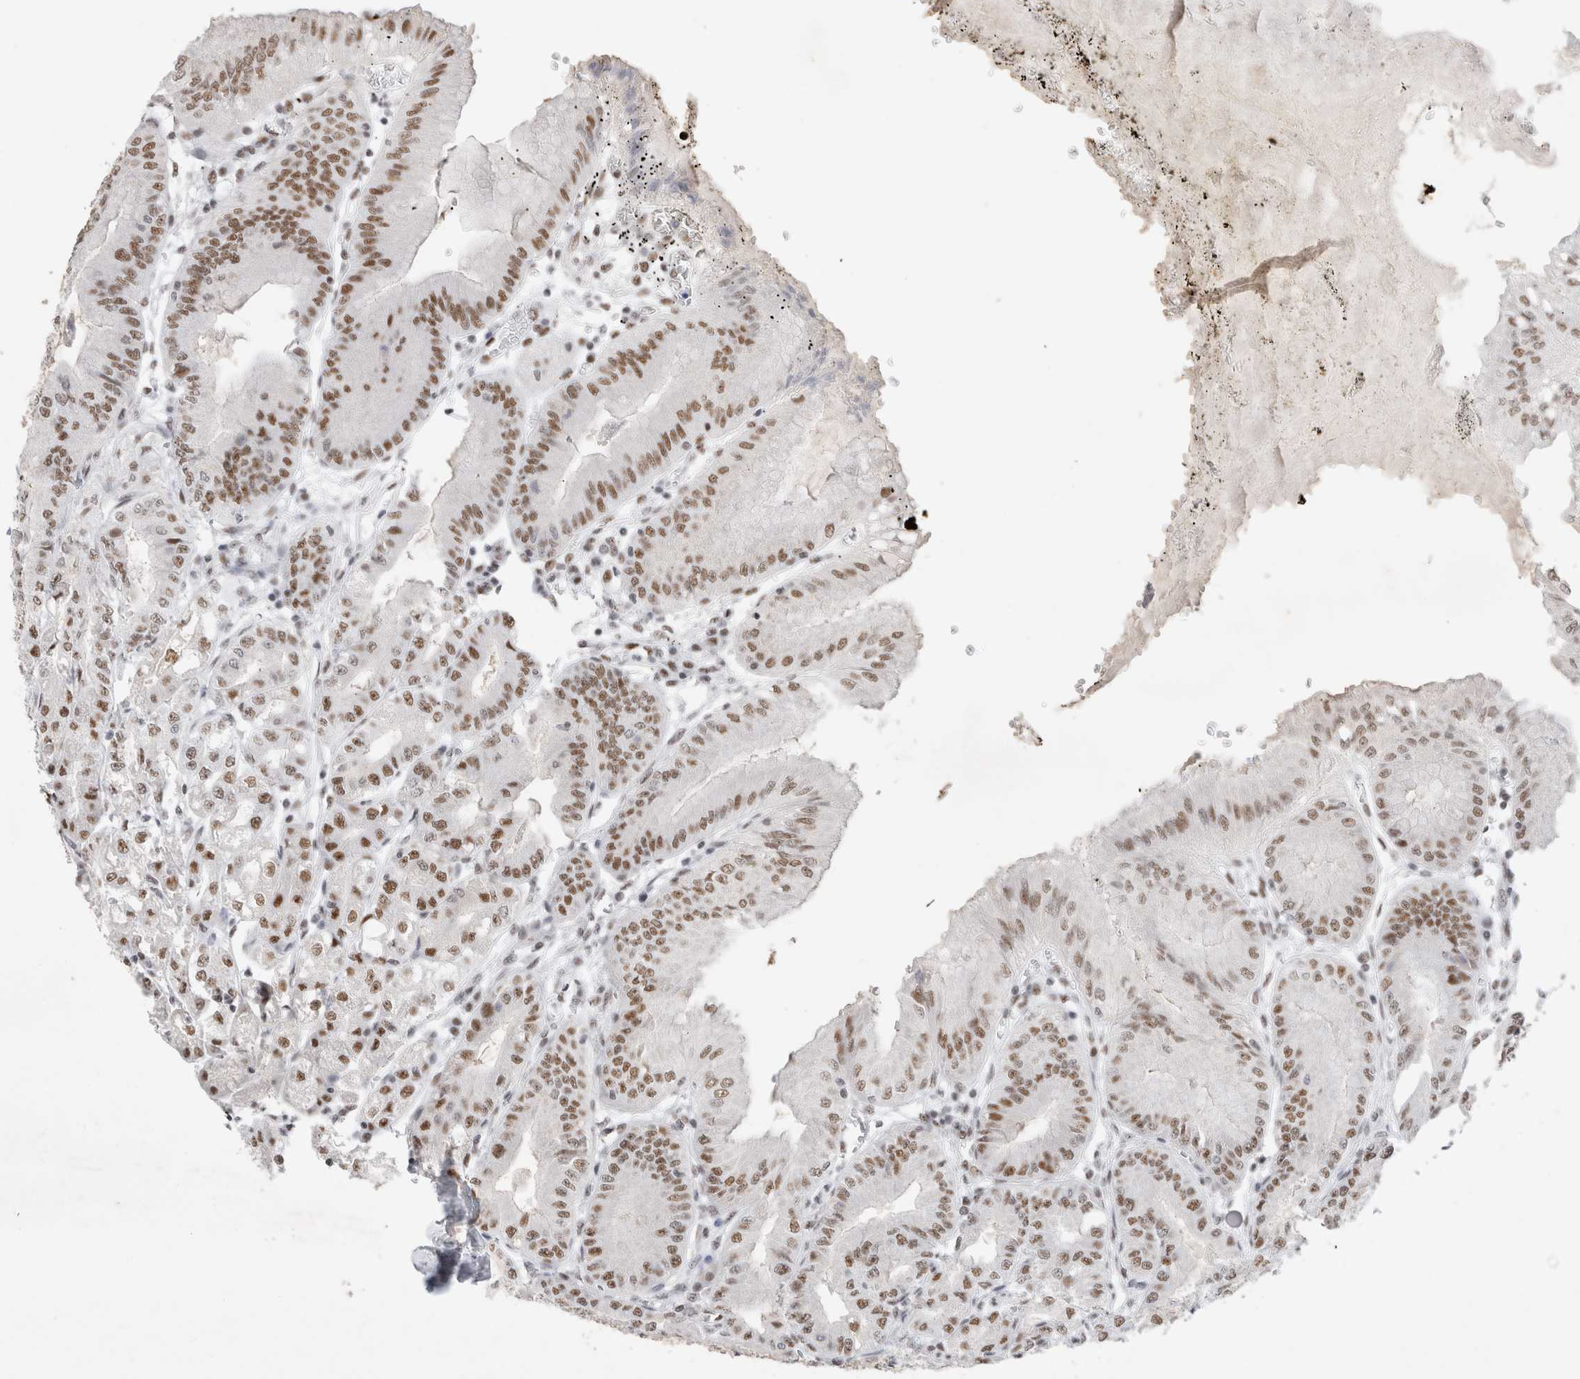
{"staining": {"intensity": "moderate", "quantity": ">75%", "location": "nuclear"}, "tissue": "stomach", "cell_type": "Glandular cells", "image_type": "normal", "snomed": [{"axis": "morphology", "description": "Normal tissue, NOS"}, {"axis": "topography", "description": "Stomach, lower"}], "caption": "Immunohistochemistry (IHC) of normal human stomach displays medium levels of moderate nuclear positivity in approximately >75% of glandular cells.", "gene": "COPS7A", "patient": {"sex": "male", "age": 71}}